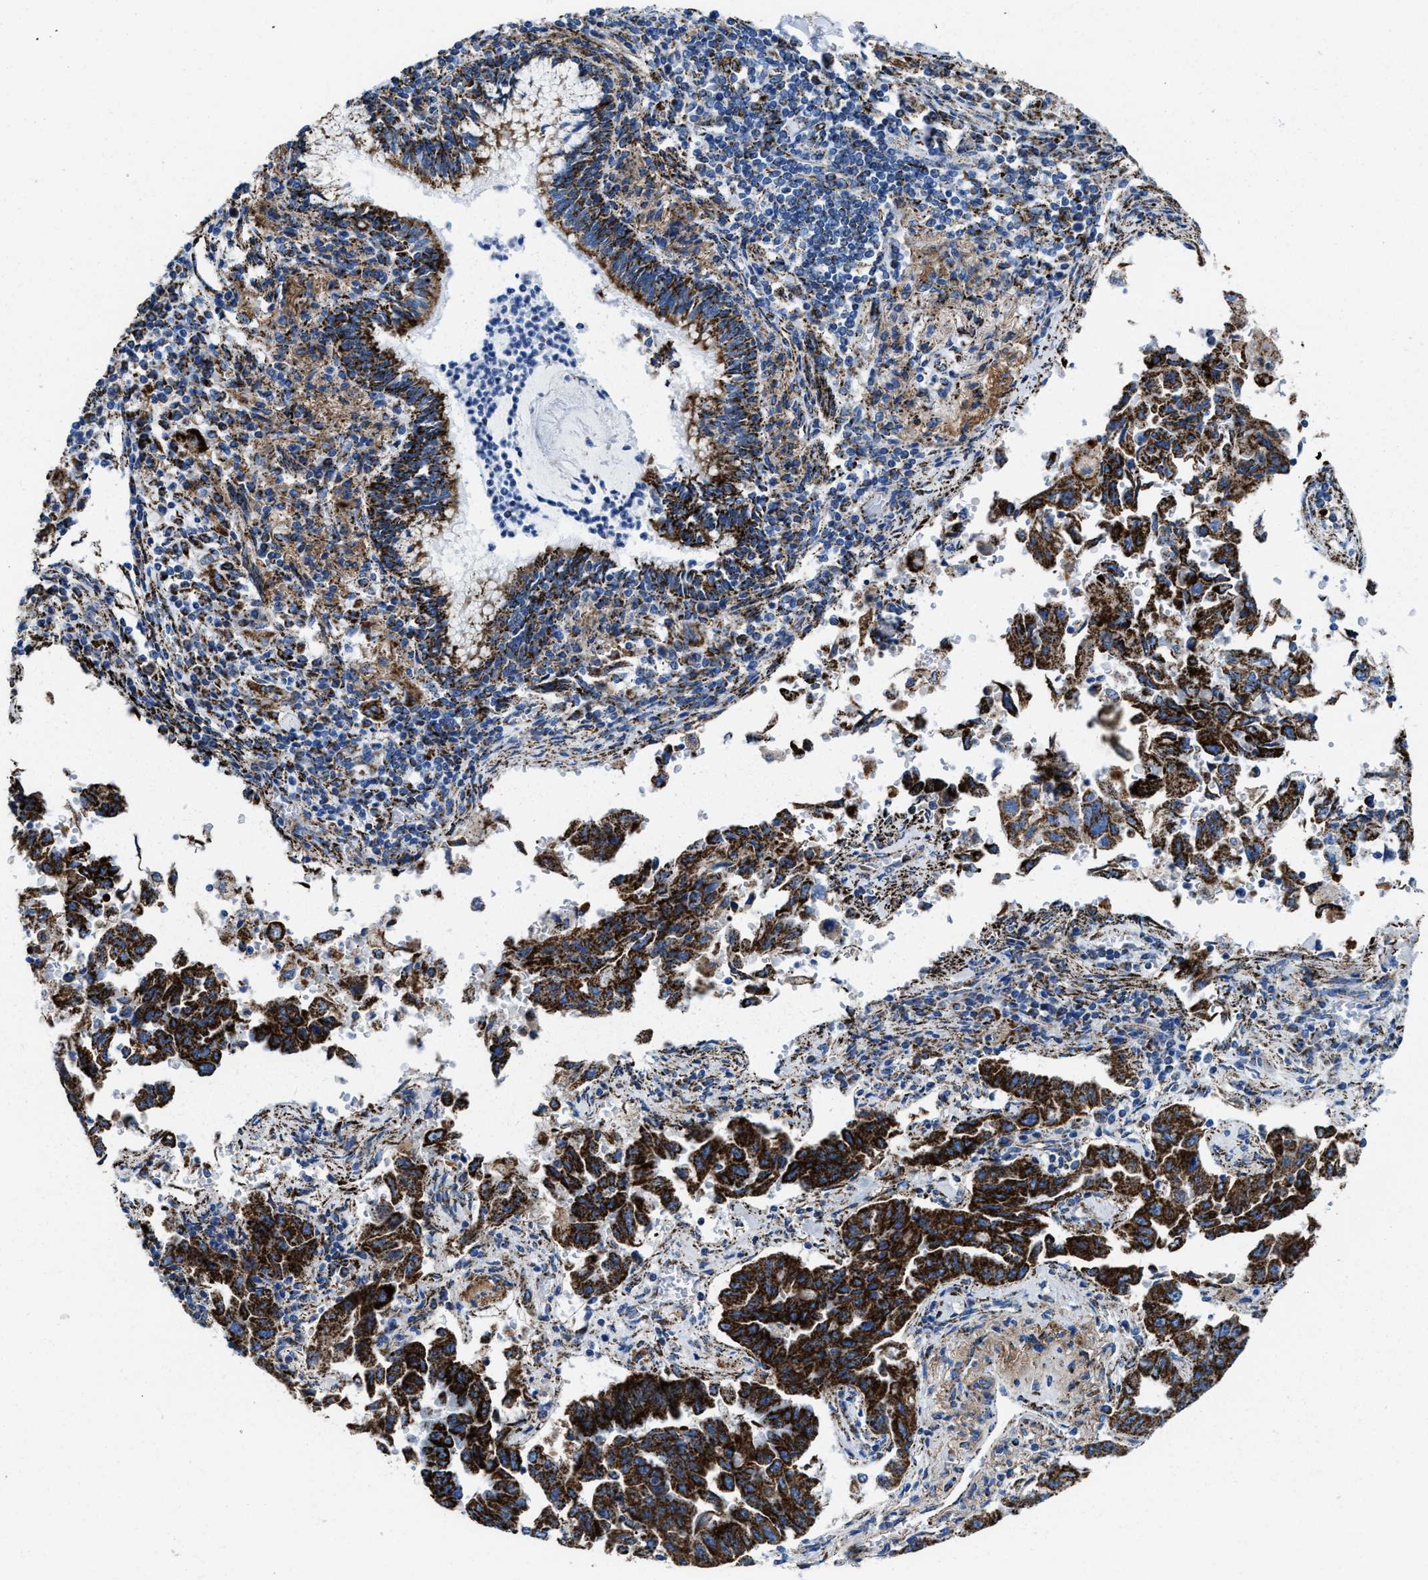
{"staining": {"intensity": "strong", "quantity": ">75%", "location": "cytoplasmic/membranous"}, "tissue": "lung cancer", "cell_type": "Tumor cells", "image_type": "cancer", "snomed": [{"axis": "morphology", "description": "Adenocarcinoma, NOS"}, {"axis": "topography", "description": "Lung"}], "caption": "Human lung cancer stained with a protein marker exhibits strong staining in tumor cells.", "gene": "ALDH1B1", "patient": {"sex": "female", "age": 51}}